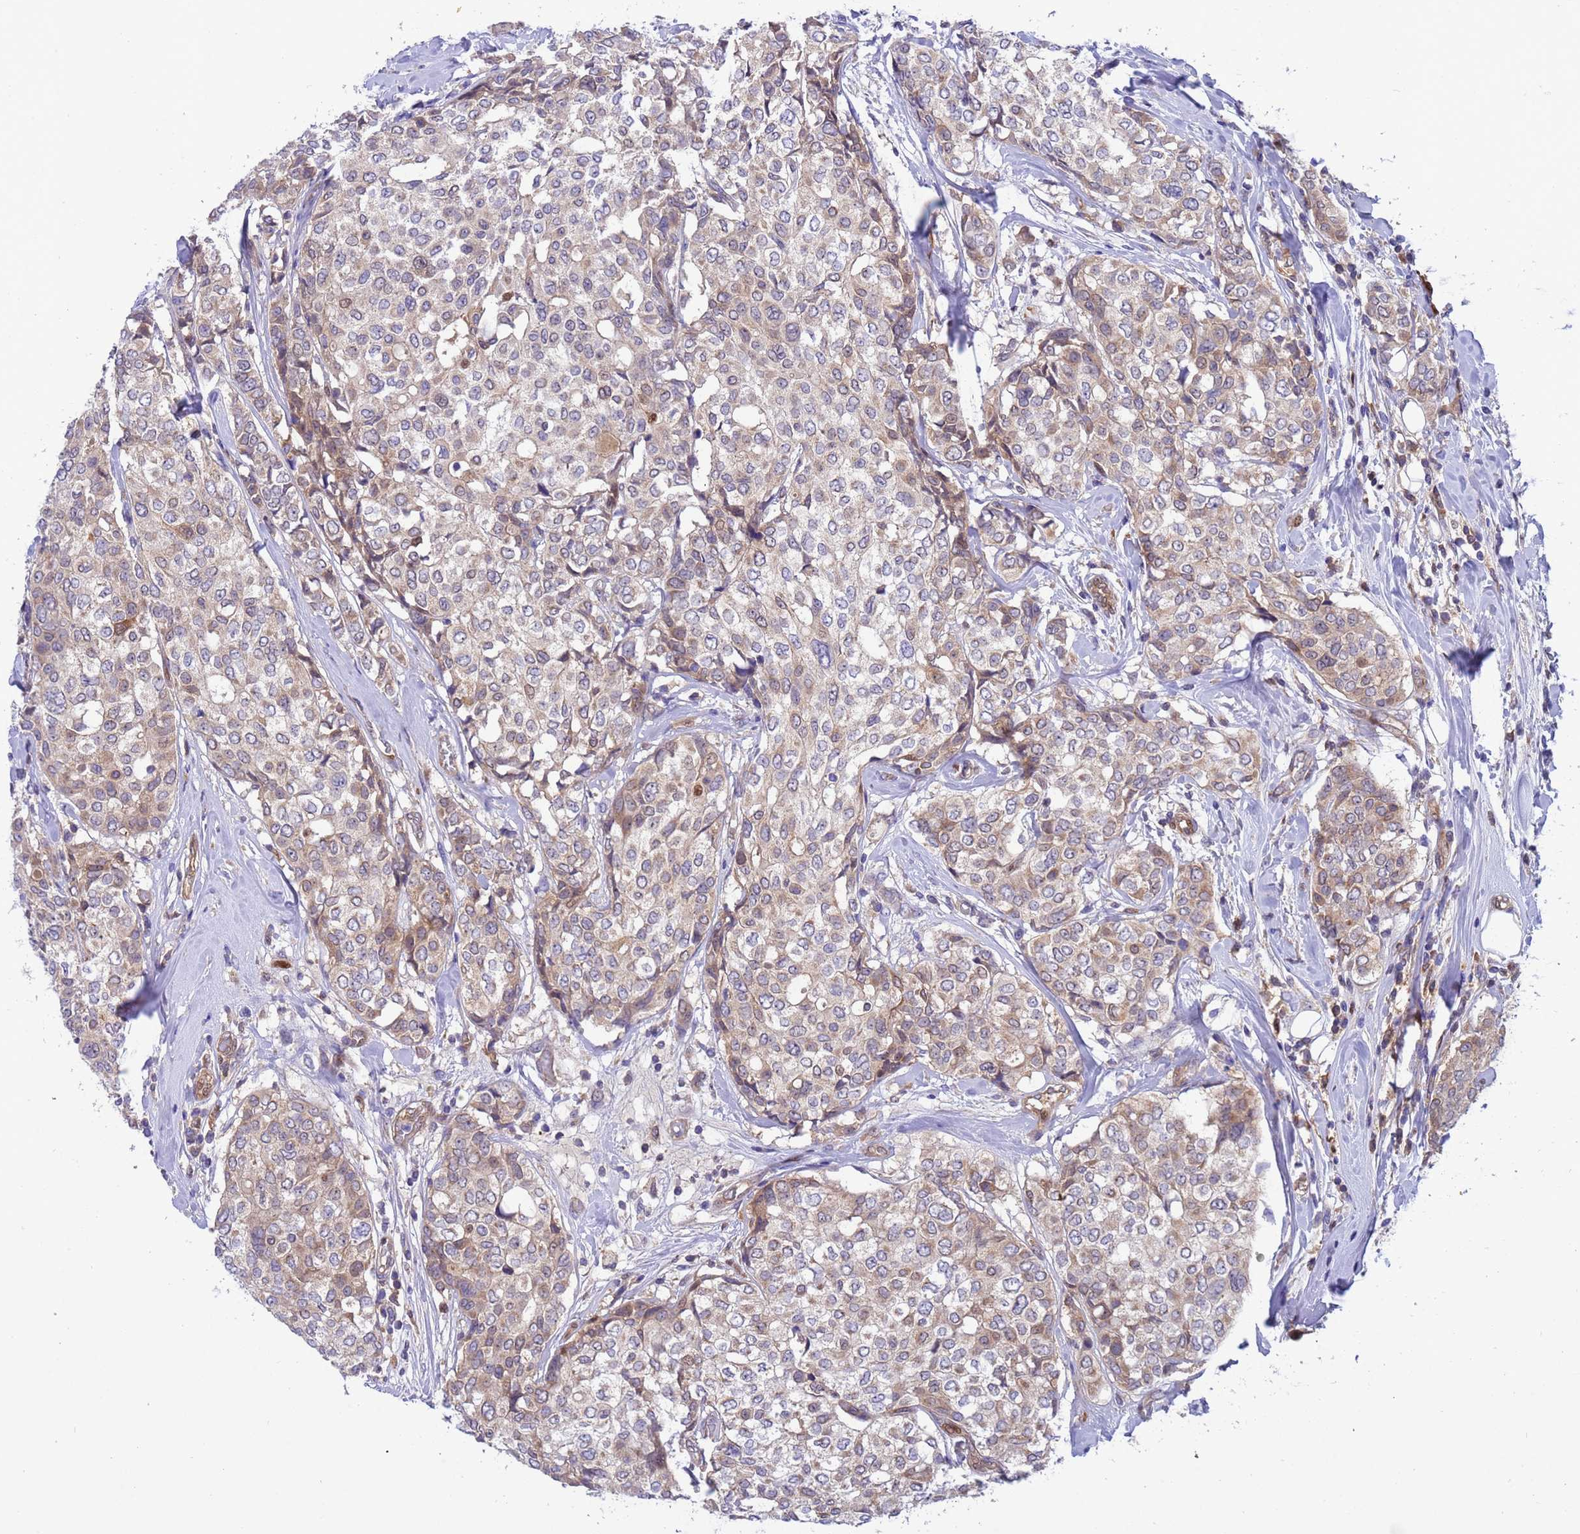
{"staining": {"intensity": "weak", "quantity": "<25%", "location": "cytoplasmic/membranous"}, "tissue": "breast cancer", "cell_type": "Tumor cells", "image_type": "cancer", "snomed": [{"axis": "morphology", "description": "Lobular carcinoma"}, {"axis": "topography", "description": "Breast"}], "caption": "Immunohistochemistry (IHC) photomicrograph of neoplastic tissue: breast lobular carcinoma stained with DAB (3,3'-diaminobenzidine) reveals no significant protein expression in tumor cells.", "gene": "FOXRED1", "patient": {"sex": "female", "age": 51}}